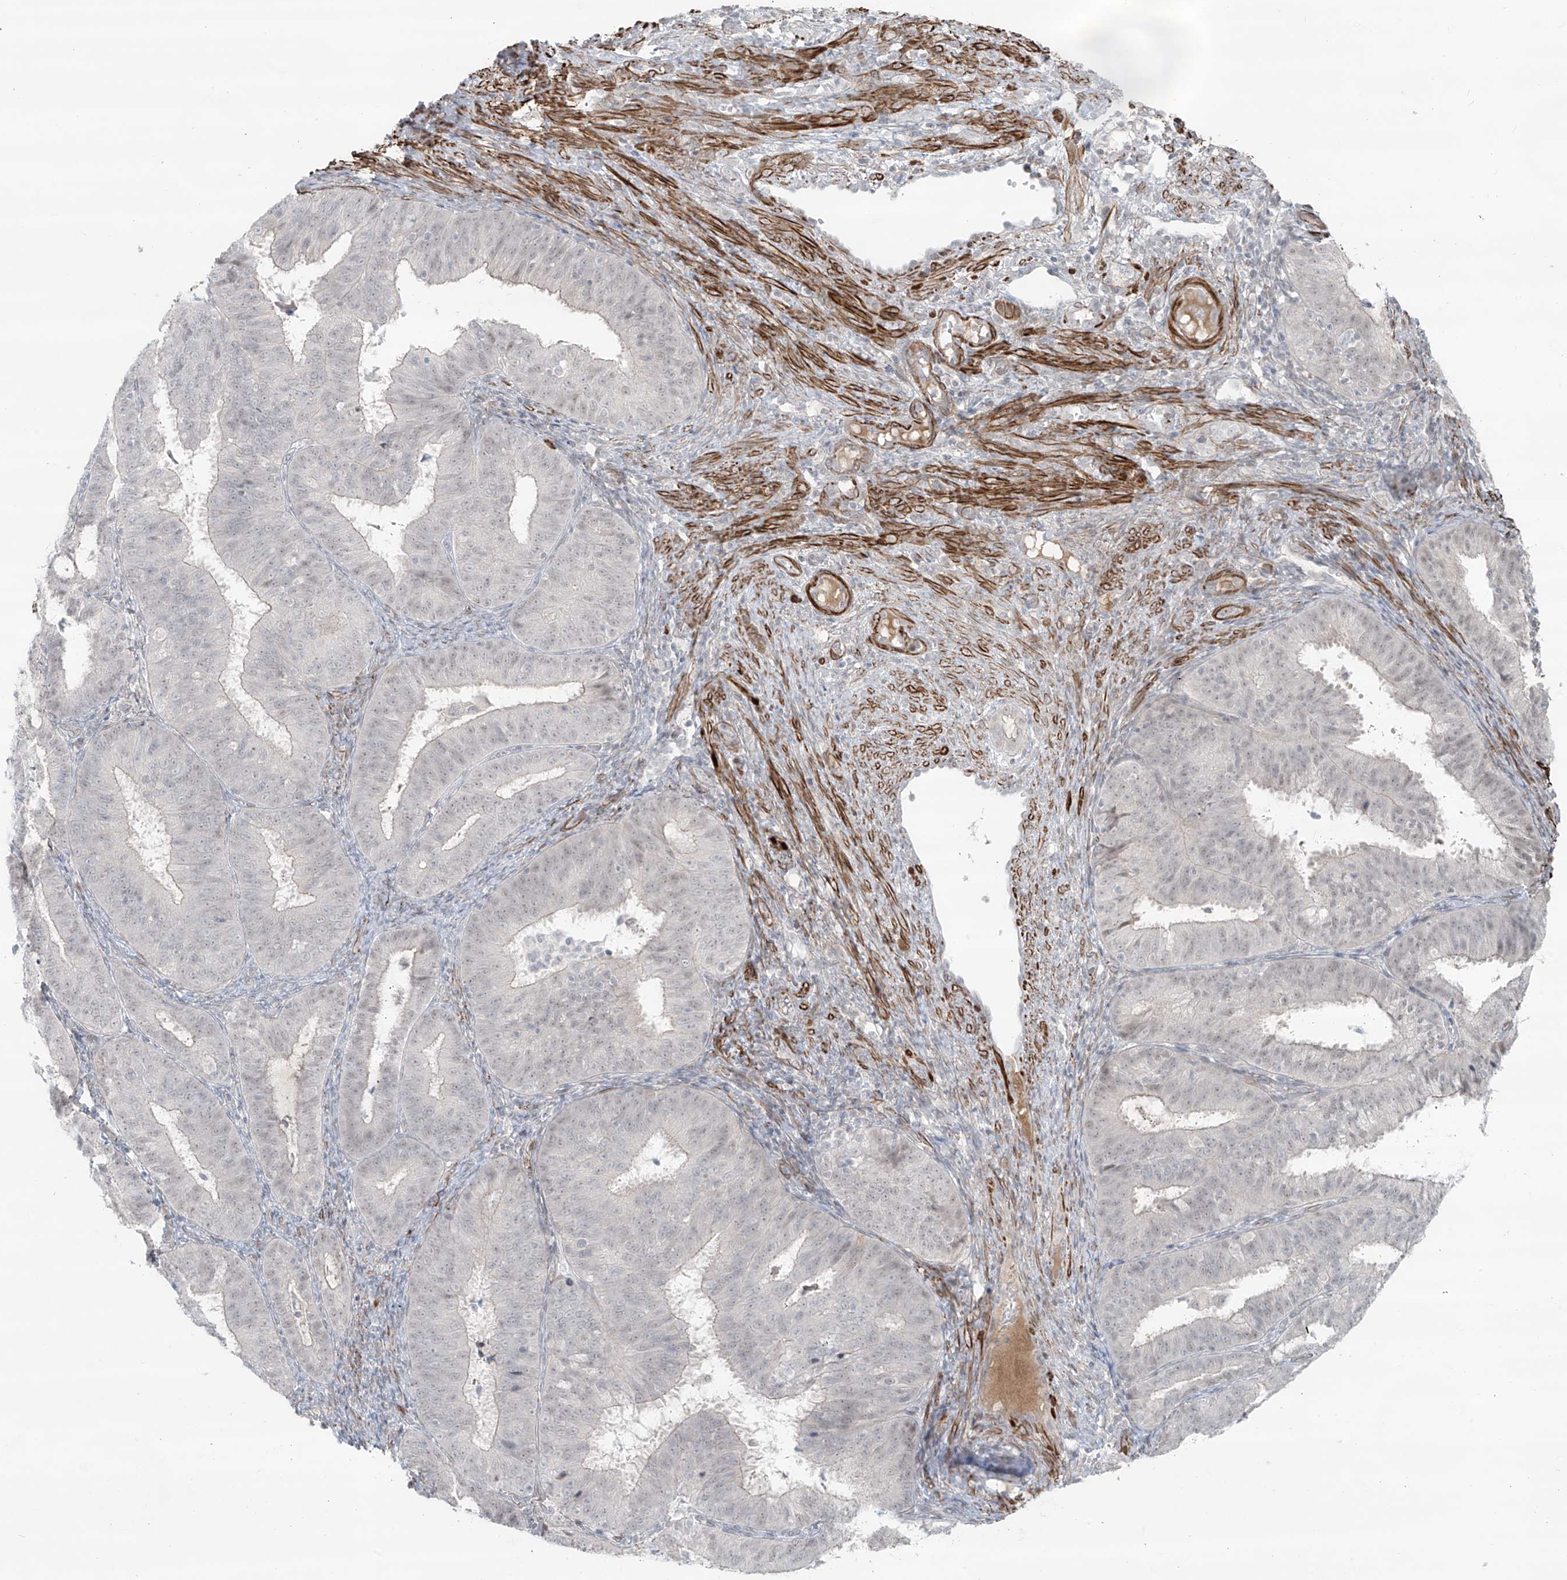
{"staining": {"intensity": "negative", "quantity": "none", "location": "none"}, "tissue": "endometrial cancer", "cell_type": "Tumor cells", "image_type": "cancer", "snomed": [{"axis": "morphology", "description": "Adenocarcinoma, NOS"}, {"axis": "topography", "description": "Endometrium"}], "caption": "Immunohistochemical staining of human endometrial adenocarcinoma reveals no significant staining in tumor cells.", "gene": "RASGEF1A", "patient": {"sex": "female", "age": 51}}